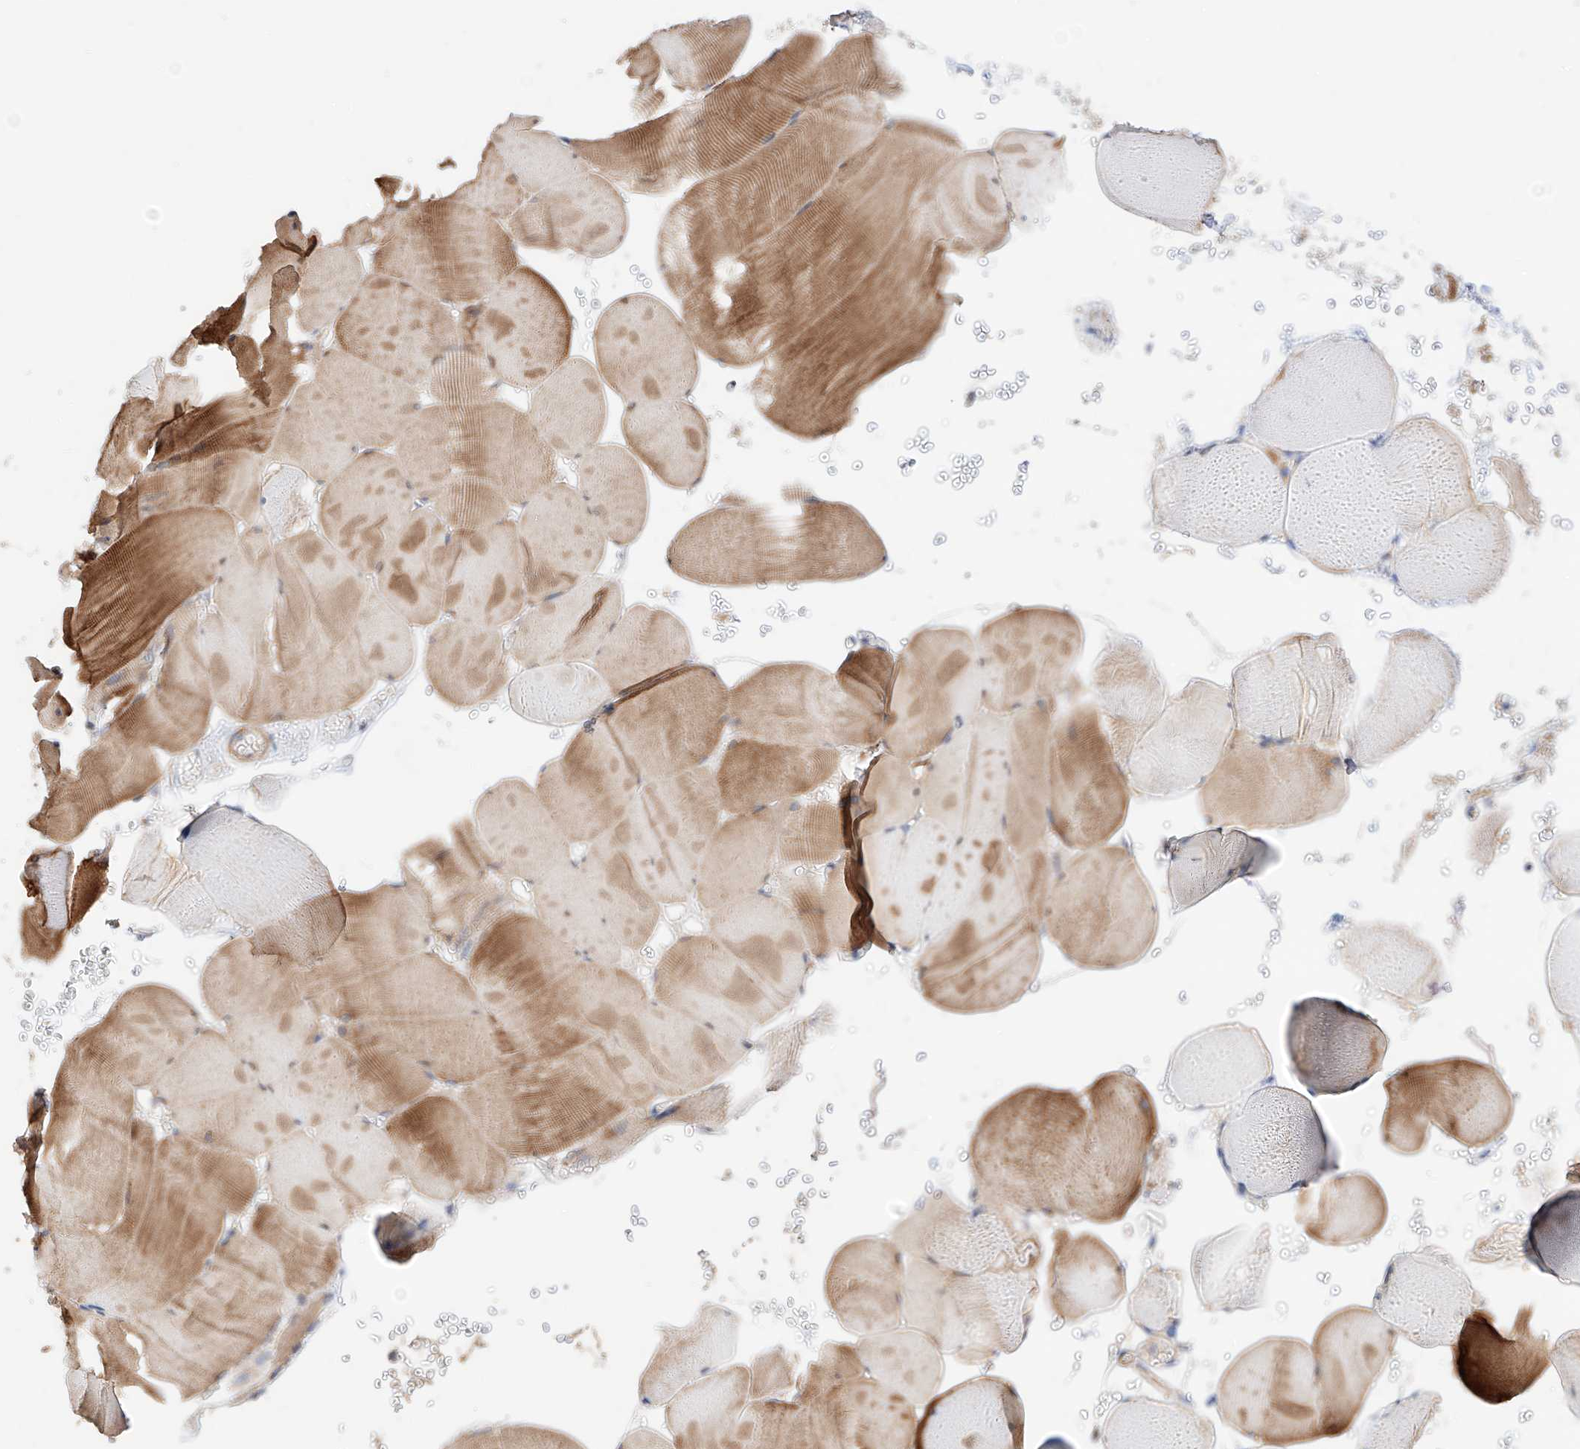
{"staining": {"intensity": "moderate", "quantity": ">75%", "location": "cytoplasmic/membranous"}, "tissue": "skeletal muscle", "cell_type": "Myocytes", "image_type": "normal", "snomed": [{"axis": "morphology", "description": "Normal tissue, NOS"}, {"axis": "topography", "description": "Skeletal muscle"}], "caption": "Protein staining of normal skeletal muscle demonstrates moderate cytoplasmic/membranous expression in approximately >75% of myocytes.", "gene": "MOSPD1", "patient": {"sex": "male", "age": 62}}